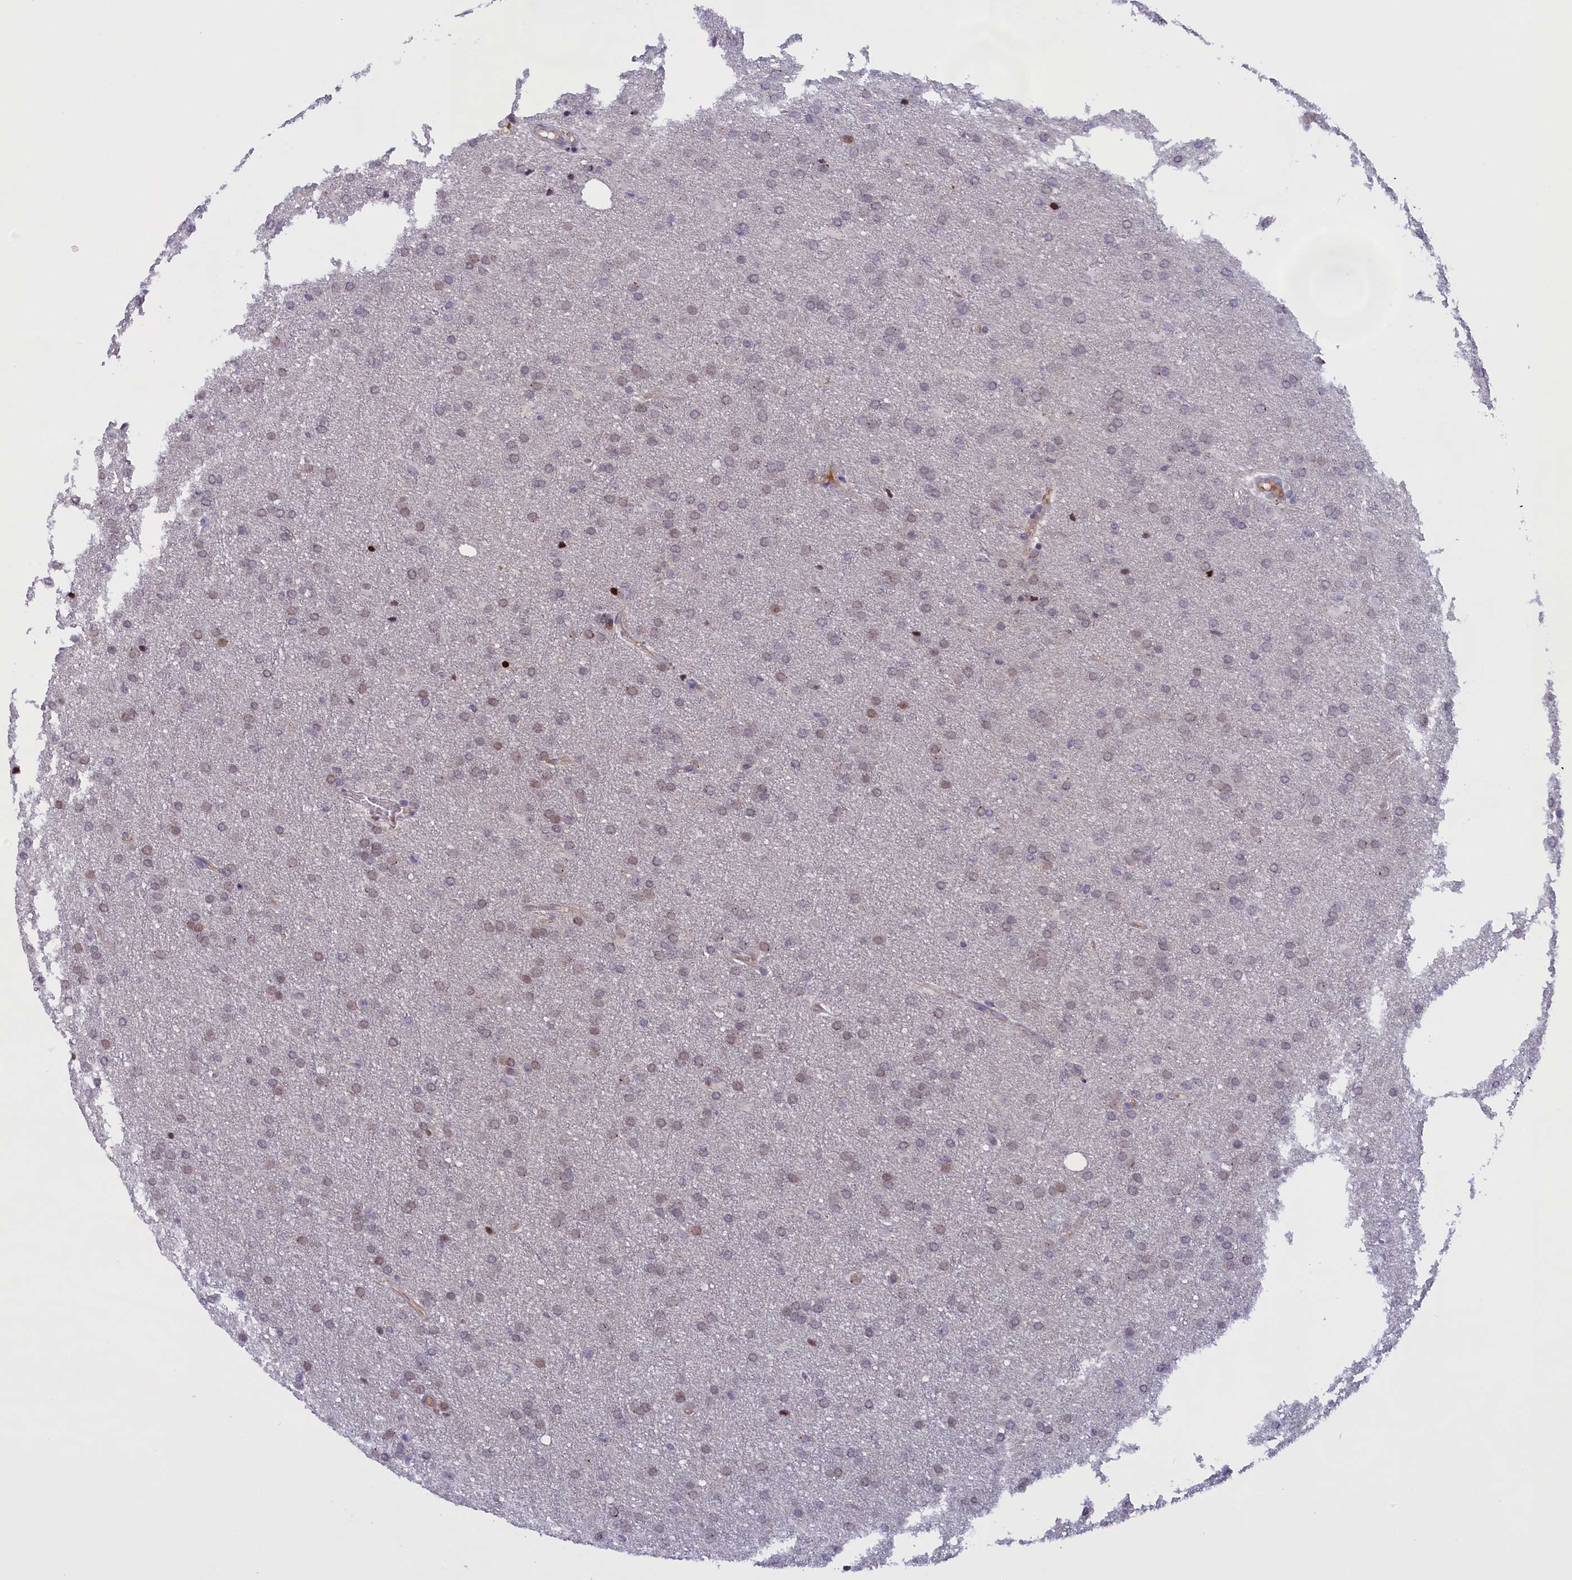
{"staining": {"intensity": "negative", "quantity": "none", "location": "none"}, "tissue": "glioma", "cell_type": "Tumor cells", "image_type": "cancer", "snomed": [{"axis": "morphology", "description": "Glioma, malignant, Low grade"}, {"axis": "topography", "description": "Brain"}], "caption": "Glioma stained for a protein using immunohistochemistry displays no positivity tumor cells.", "gene": "IGFALS", "patient": {"sex": "female", "age": 32}}